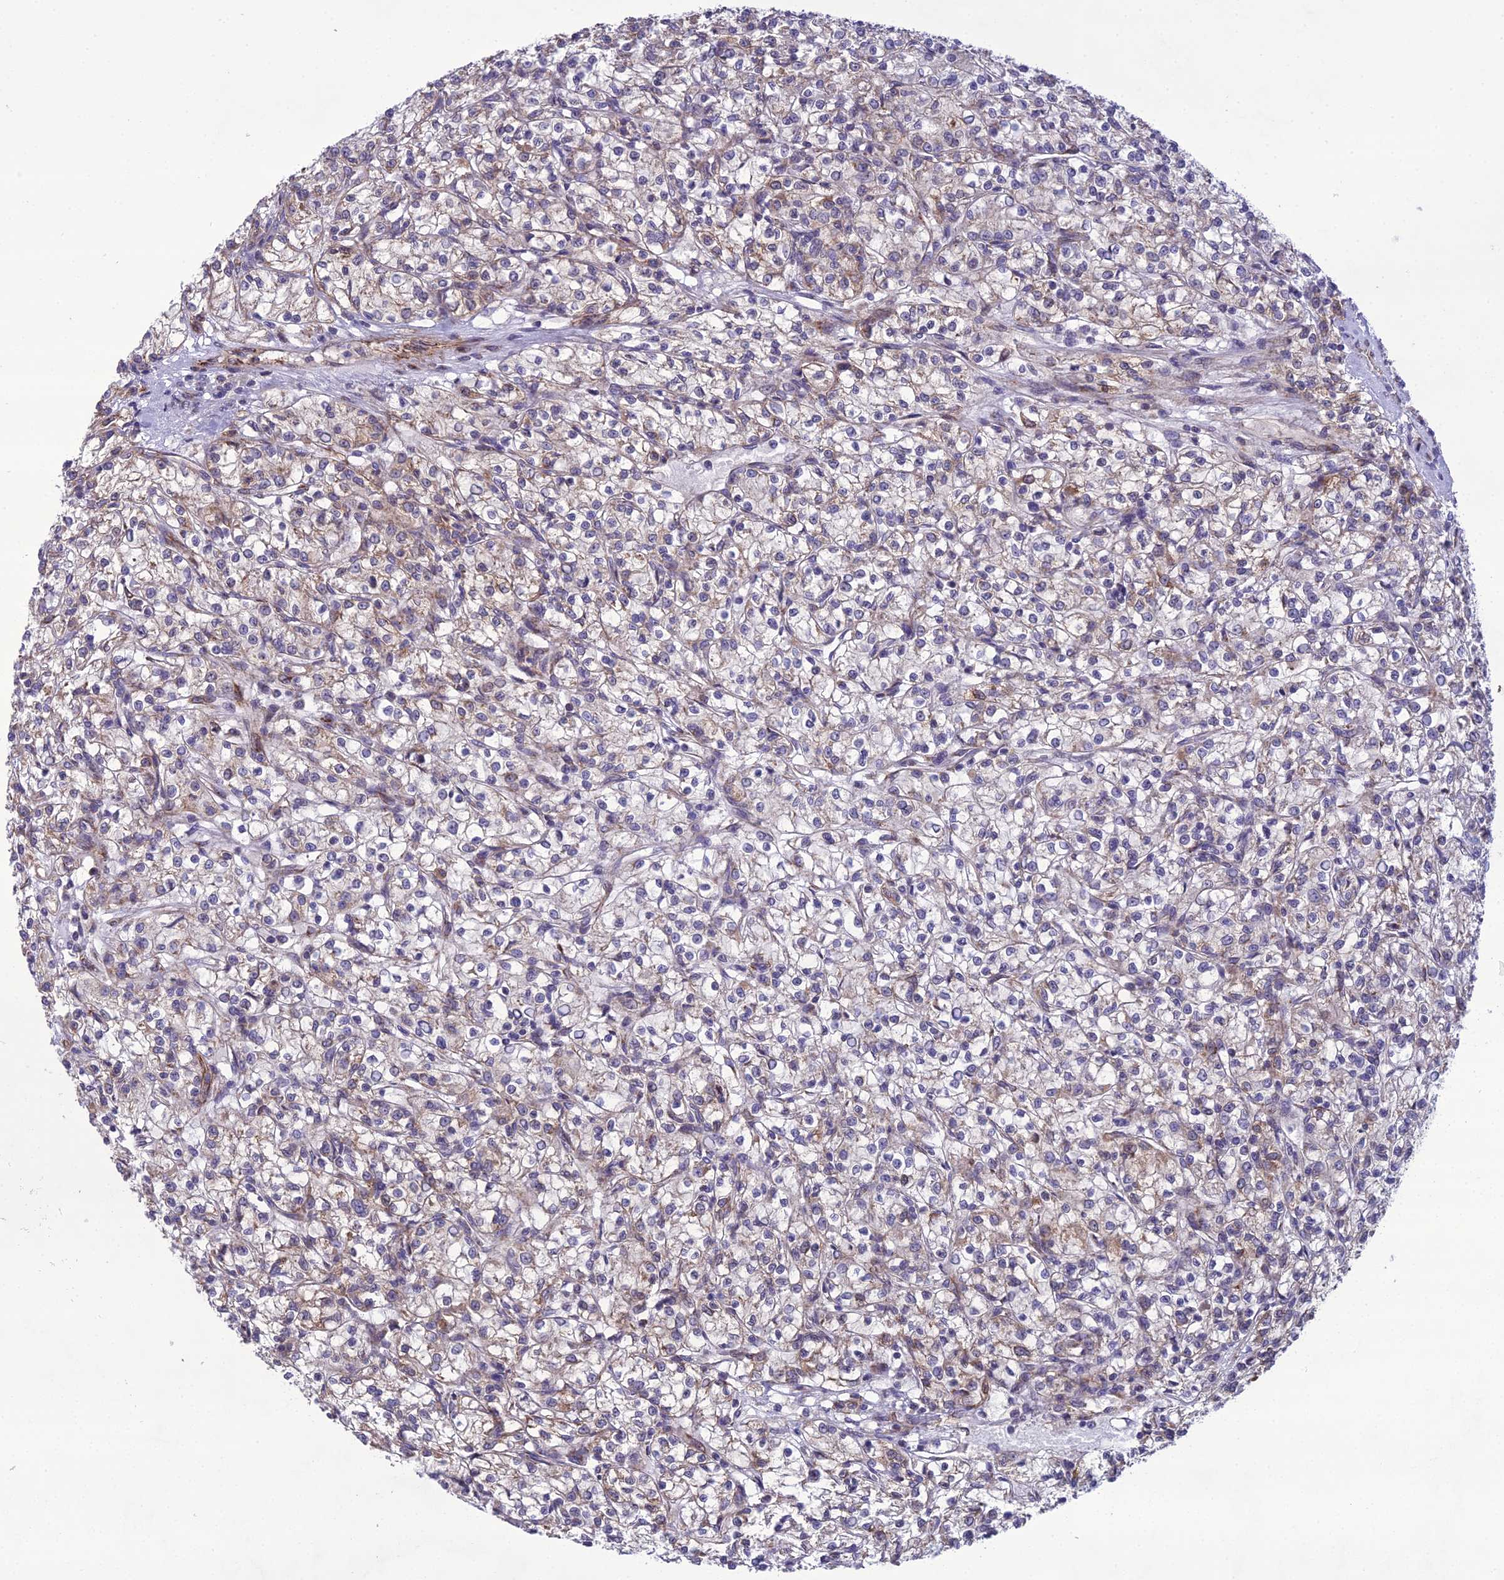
{"staining": {"intensity": "weak", "quantity": "<25%", "location": "cytoplasmic/membranous"}, "tissue": "renal cancer", "cell_type": "Tumor cells", "image_type": "cancer", "snomed": [{"axis": "morphology", "description": "Adenocarcinoma, NOS"}, {"axis": "topography", "description": "Kidney"}], "caption": "Tumor cells are negative for protein expression in human renal adenocarcinoma.", "gene": "NODAL", "patient": {"sex": "female", "age": 59}}